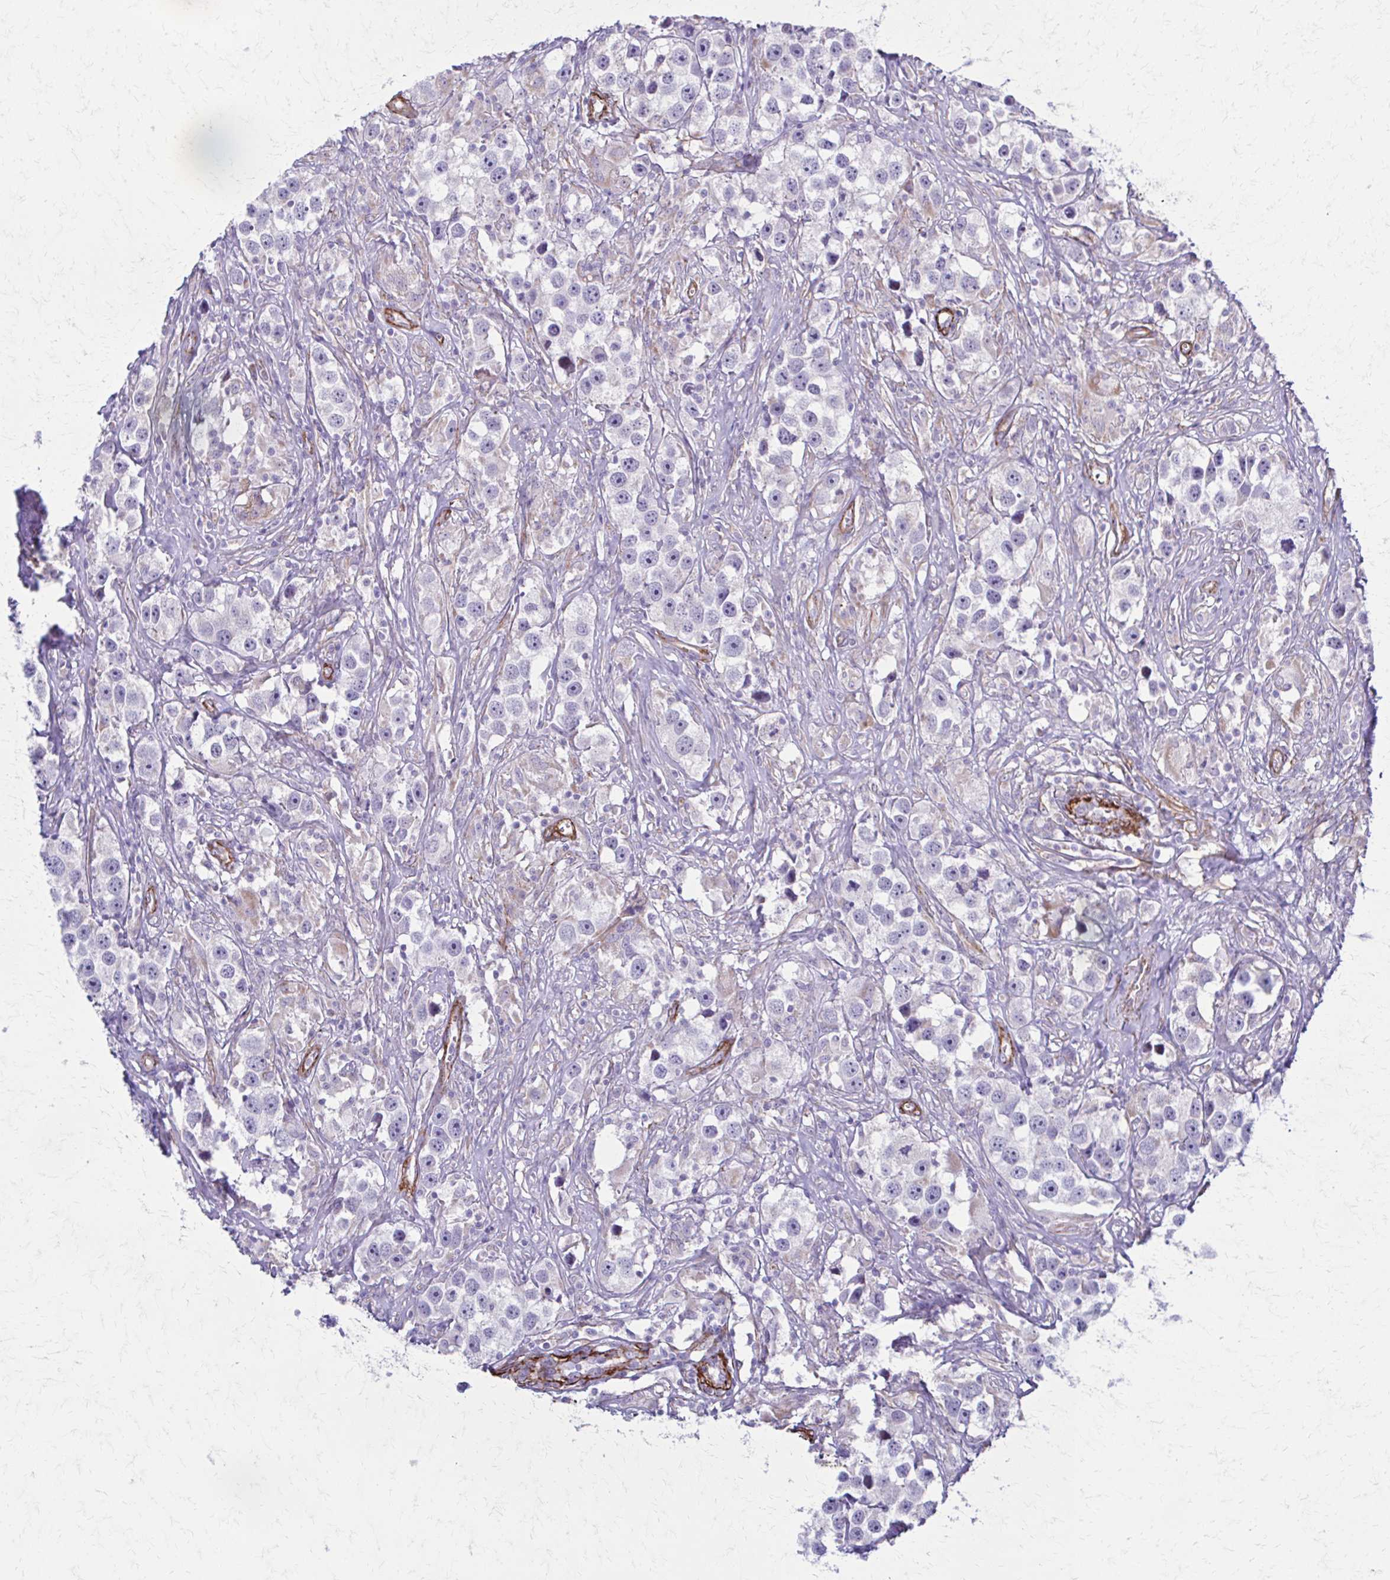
{"staining": {"intensity": "negative", "quantity": "none", "location": "none"}, "tissue": "testis cancer", "cell_type": "Tumor cells", "image_type": "cancer", "snomed": [{"axis": "morphology", "description": "Seminoma, NOS"}, {"axis": "topography", "description": "Testis"}], "caption": "Seminoma (testis) stained for a protein using IHC displays no staining tumor cells.", "gene": "TIMMDC1", "patient": {"sex": "male", "age": 49}}